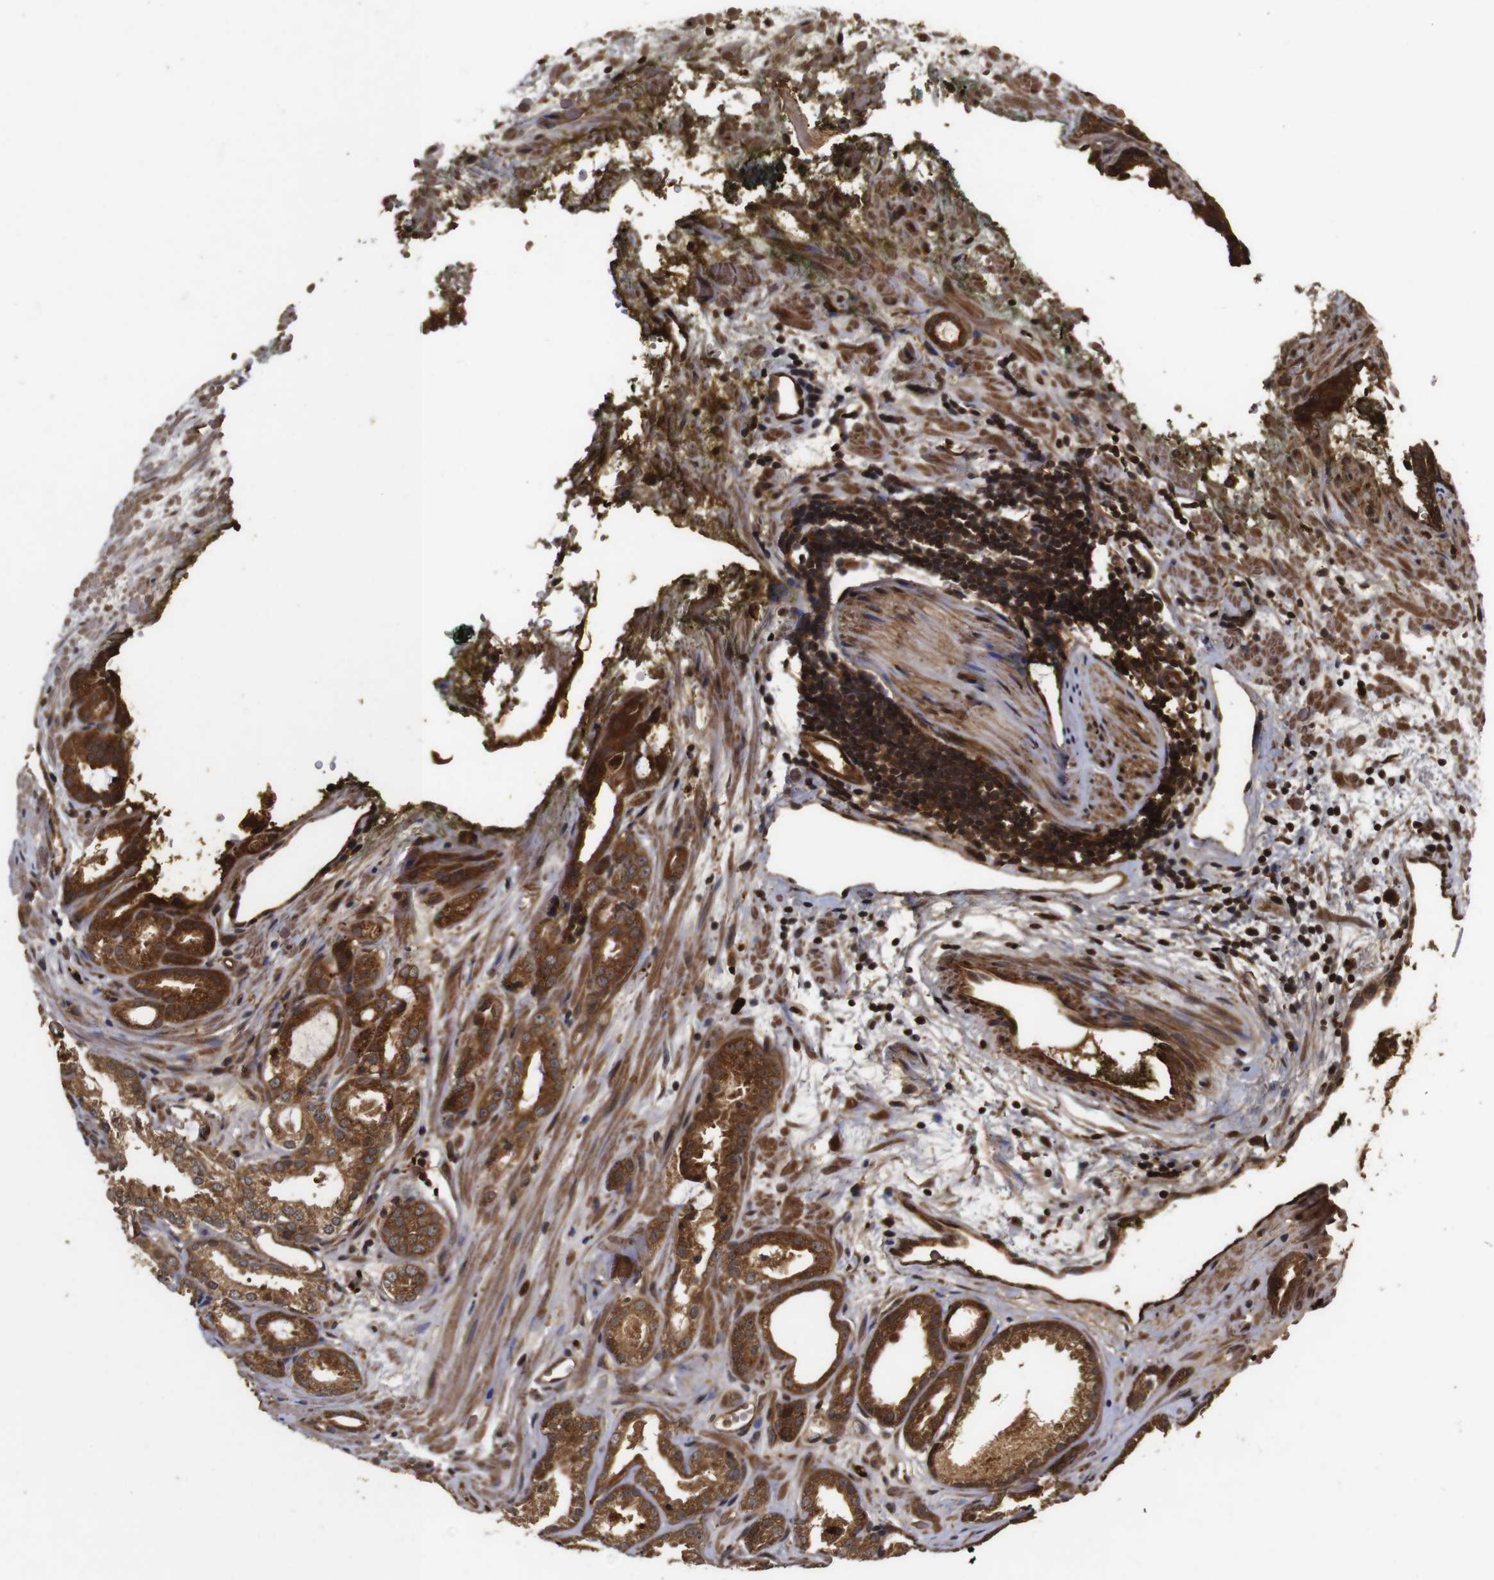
{"staining": {"intensity": "moderate", "quantity": ">75%", "location": "cytoplasmic/membranous"}, "tissue": "prostate cancer", "cell_type": "Tumor cells", "image_type": "cancer", "snomed": [{"axis": "morphology", "description": "Adenocarcinoma, Low grade"}, {"axis": "topography", "description": "Prostate"}], "caption": "The photomicrograph displays staining of prostate low-grade adenocarcinoma, revealing moderate cytoplasmic/membranous protein positivity (brown color) within tumor cells.", "gene": "PTPN14", "patient": {"sex": "male", "age": 57}}